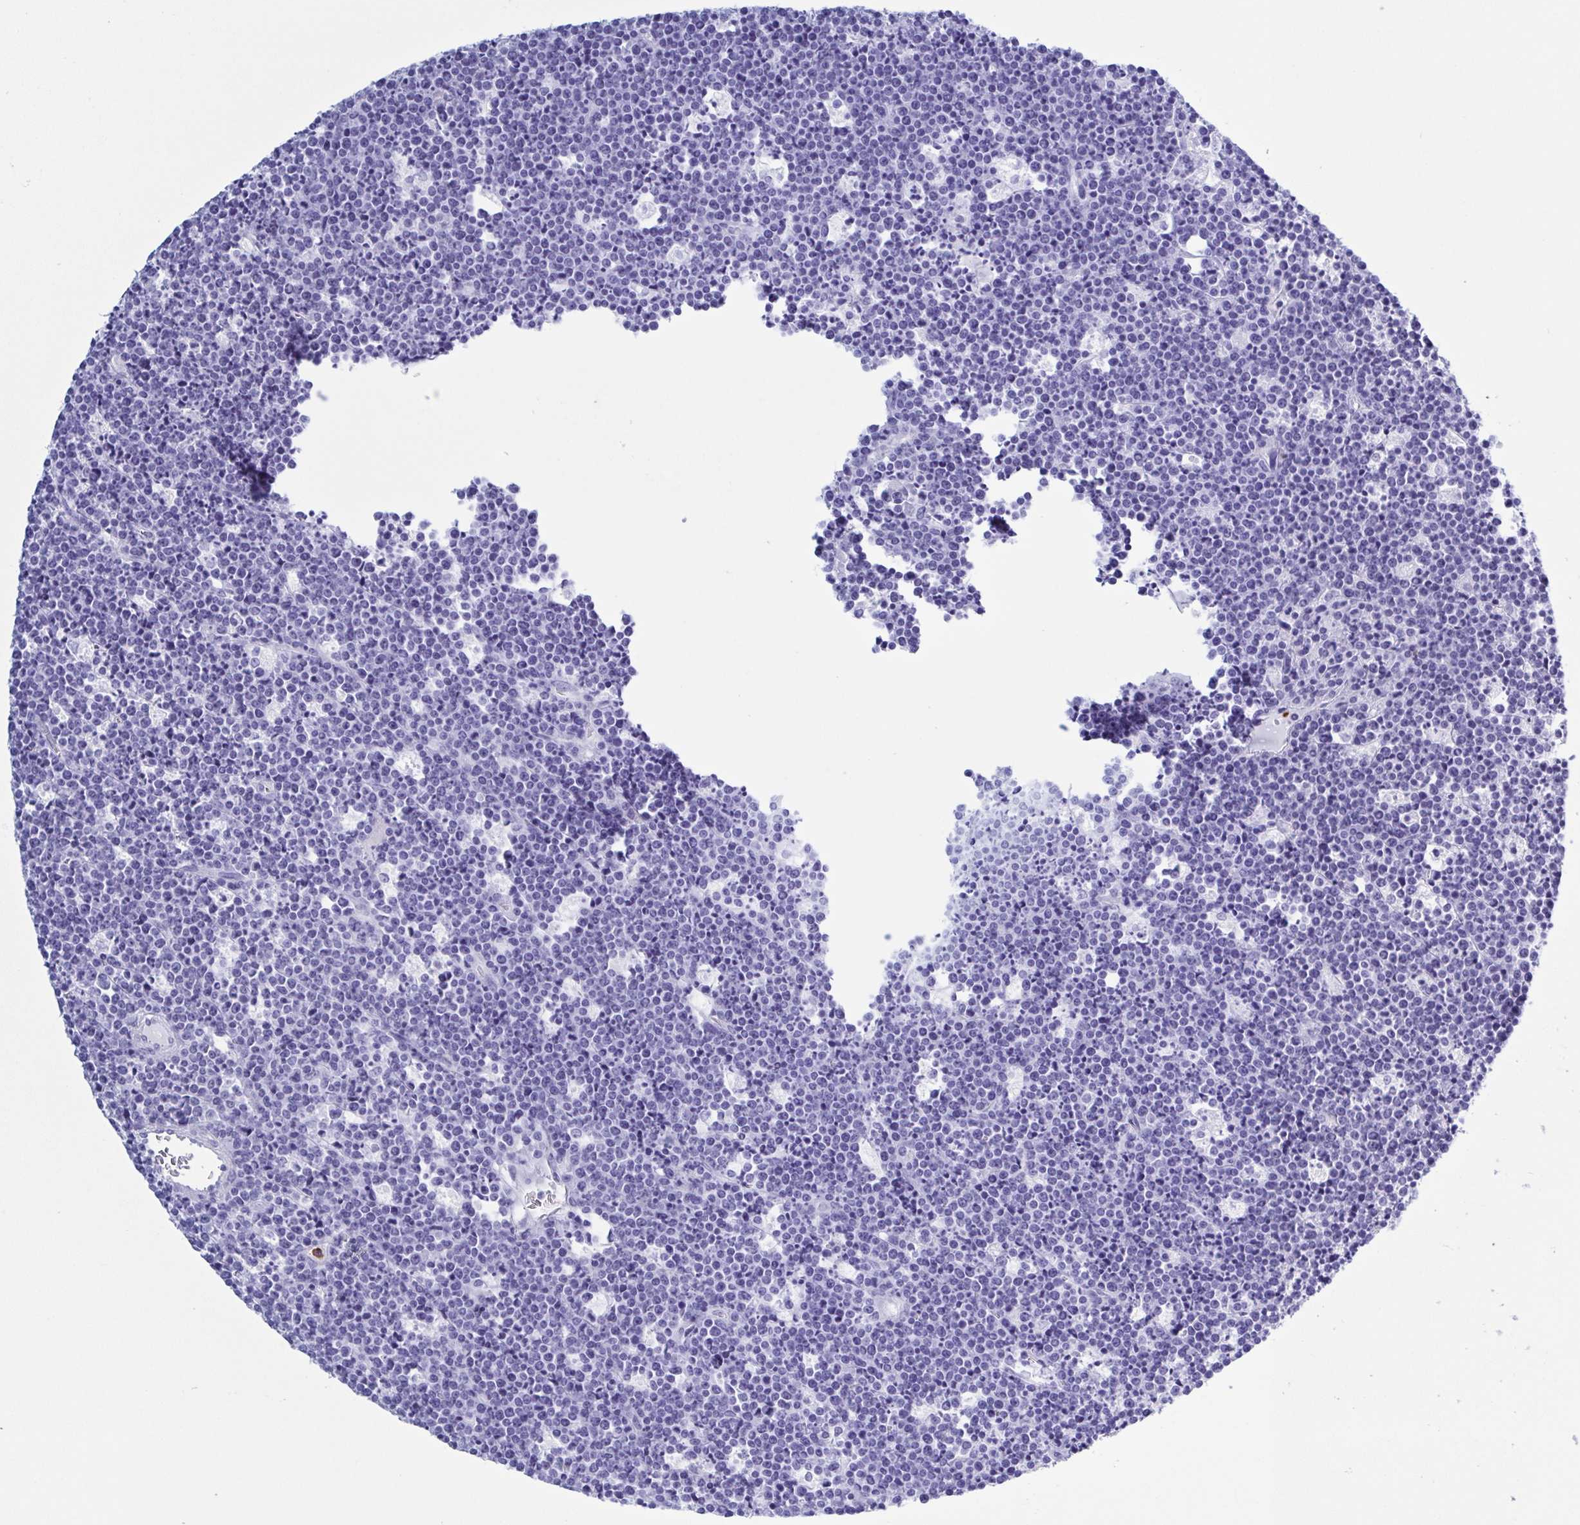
{"staining": {"intensity": "negative", "quantity": "none", "location": "none"}, "tissue": "lymphoma", "cell_type": "Tumor cells", "image_type": "cancer", "snomed": [{"axis": "morphology", "description": "Malignant lymphoma, non-Hodgkin's type, High grade"}, {"axis": "topography", "description": "Ovary"}], "caption": "Lymphoma was stained to show a protein in brown. There is no significant positivity in tumor cells. (Immunohistochemistry, brightfield microscopy, high magnification).", "gene": "LTF", "patient": {"sex": "female", "age": 56}}